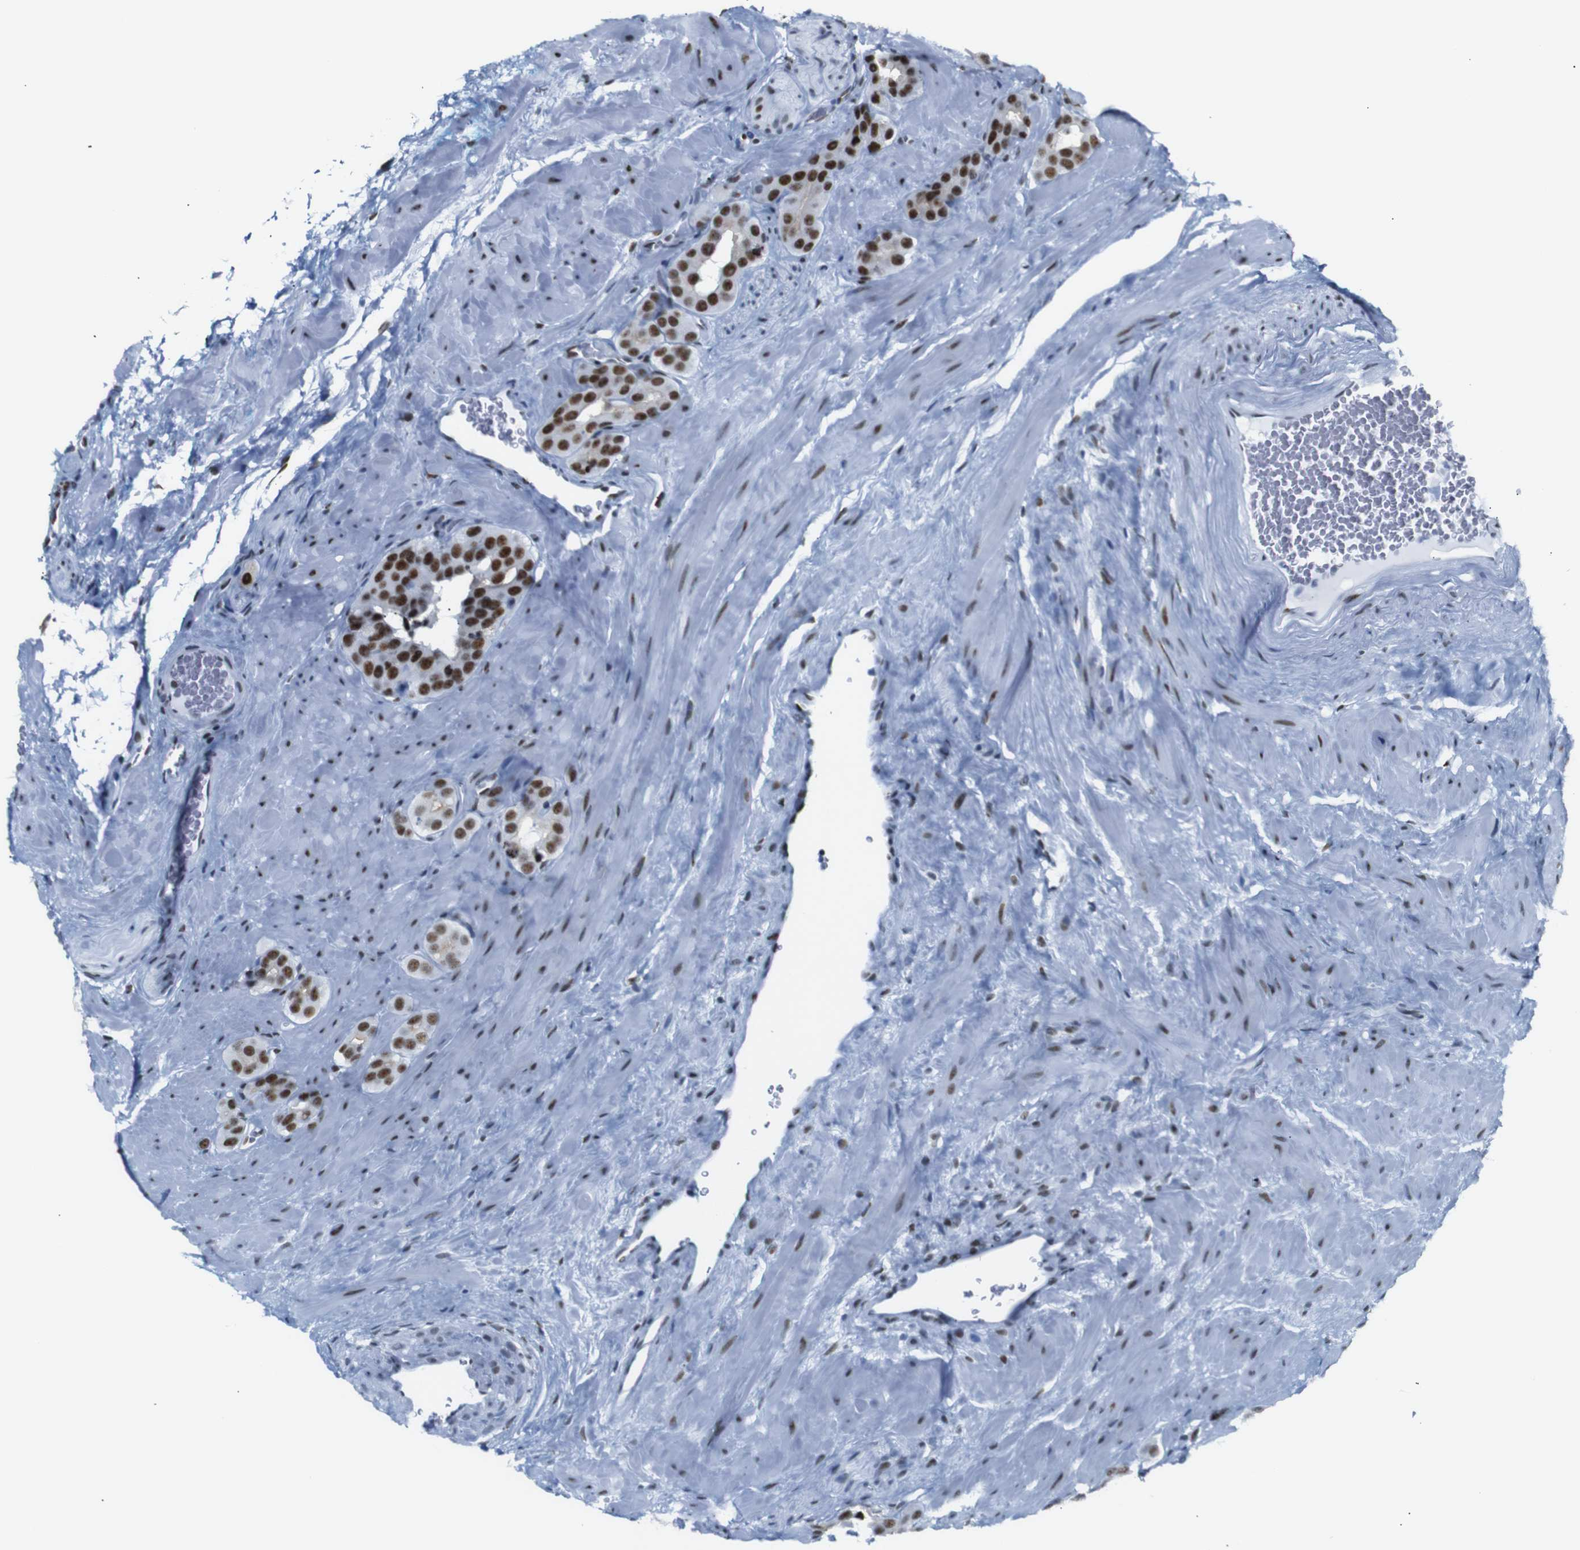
{"staining": {"intensity": "strong", "quantity": ">75%", "location": "nuclear"}, "tissue": "prostate cancer", "cell_type": "Tumor cells", "image_type": "cancer", "snomed": [{"axis": "morphology", "description": "Adenocarcinoma, High grade"}, {"axis": "topography", "description": "Prostate"}], "caption": "DAB immunohistochemical staining of prostate cancer exhibits strong nuclear protein expression in about >75% of tumor cells. Using DAB (3,3'-diaminobenzidine) (brown) and hematoxylin (blue) stains, captured at high magnification using brightfield microscopy.", "gene": "TRA2B", "patient": {"sex": "male", "age": 64}}